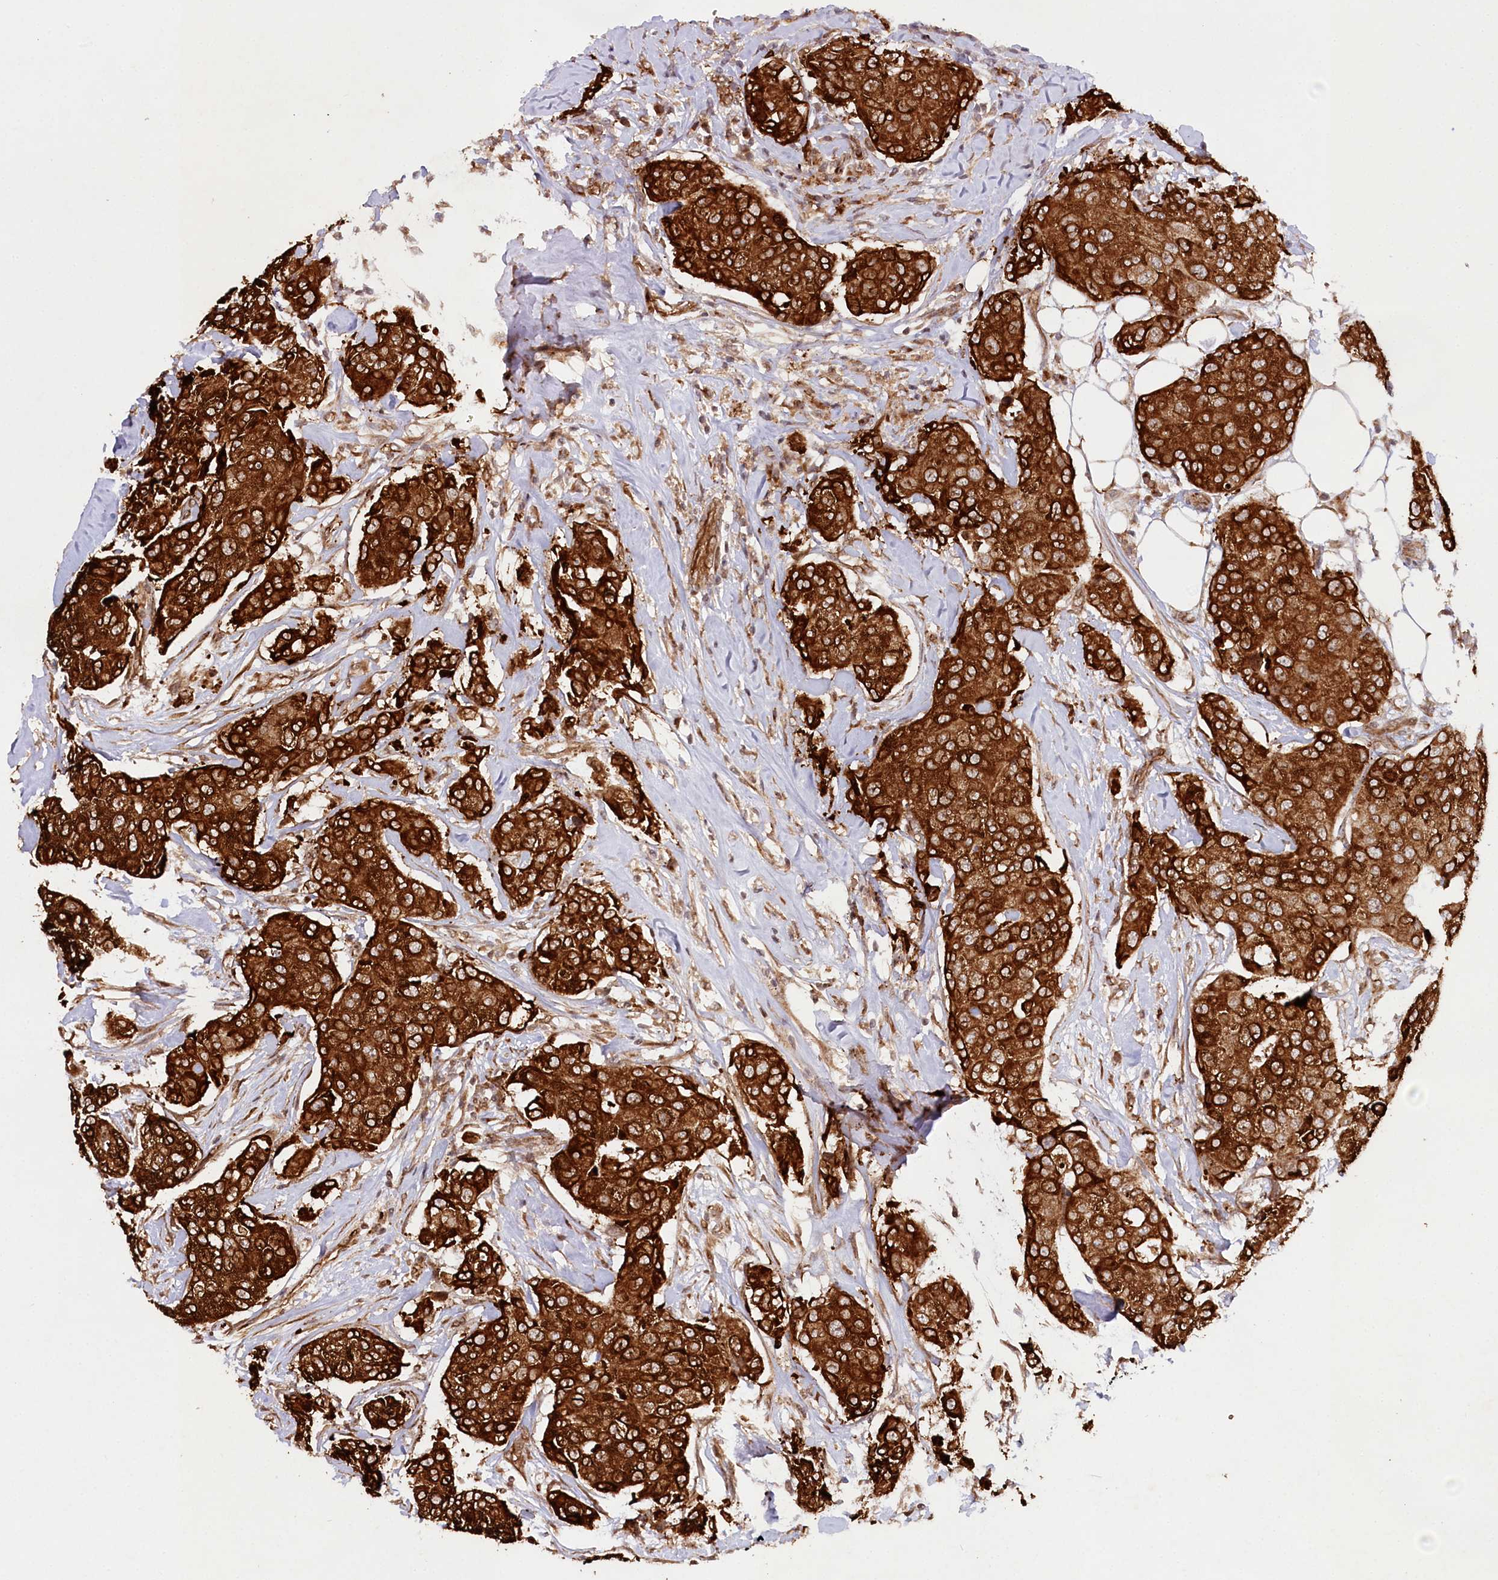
{"staining": {"intensity": "strong", "quantity": ">75%", "location": "cytoplasmic/membranous"}, "tissue": "breast cancer", "cell_type": "Tumor cells", "image_type": "cancer", "snomed": [{"axis": "morphology", "description": "Duct carcinoma"}, {"axis": "topography", "description": "Breast"}], "caption": "Protein staining by IHC reveals strong cytoplasmic/membranous expression in approximately >75% of tumor cells in breast cancer (intraductal carcinoma).", "gene": "ALKBH8", "patient": {"sex": "female", "age": 80}}